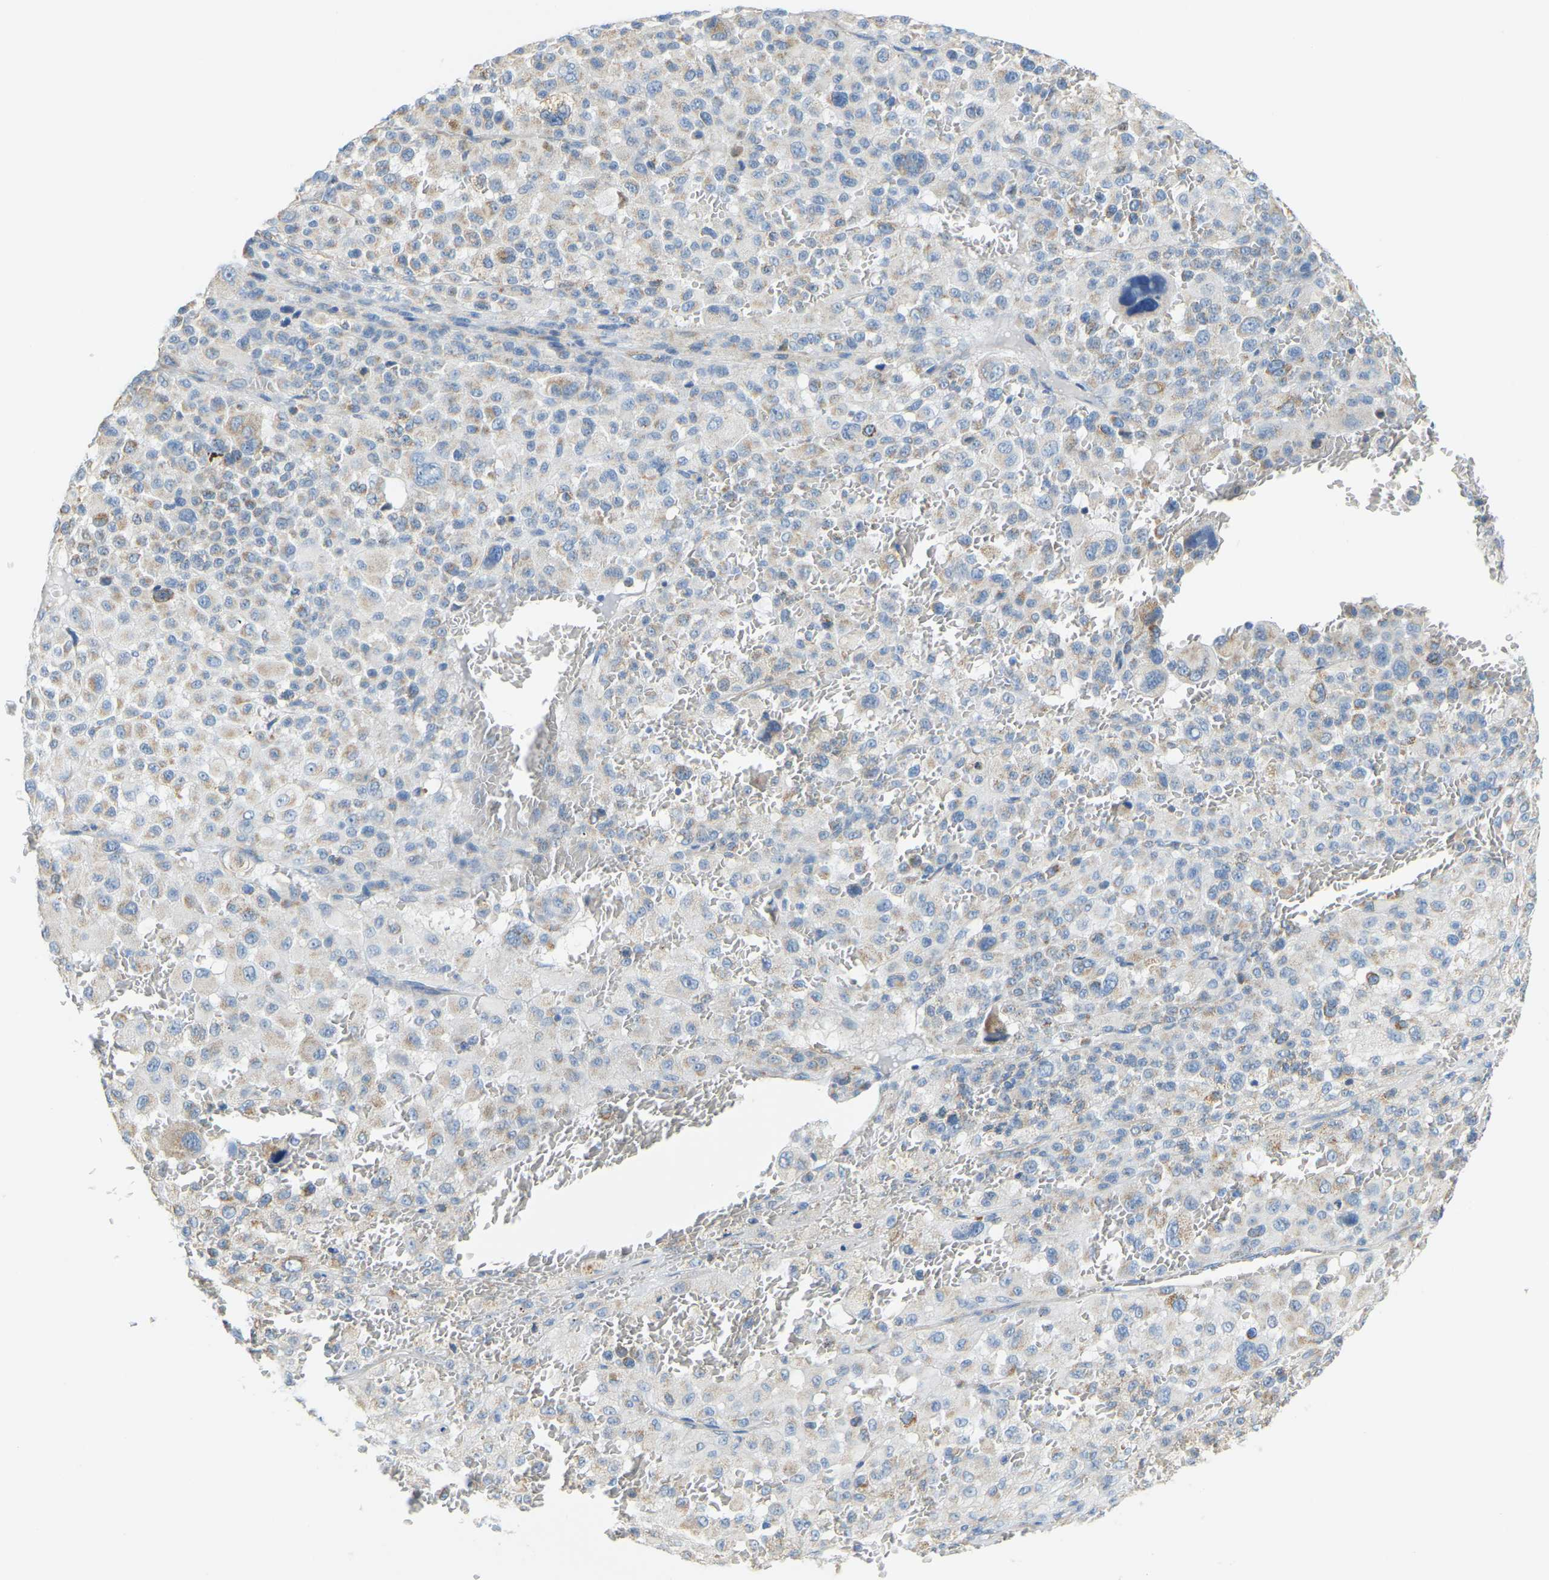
{"staining": {"intensity": "weak", "quantity": "25%-75%", "location": "cytoplasmic/membranous"}, "tissue": "melanoma", "cell_type": "Tumor cells", "image_type": "cancer", "snomed": [{"axis": "morphology", "description": "Malignant melanoma, Metastatic site"}, {"axis": "topography", "description": "Skin"}], "caption": "Human malignant melanoma (metastatic site) stained with a brown dye displays weak cytoplasmic/membranous positive expression in about 25%-75% of tumor cells.", "gene": "GDA", "patient": {"sex": "female", "age": 74}}